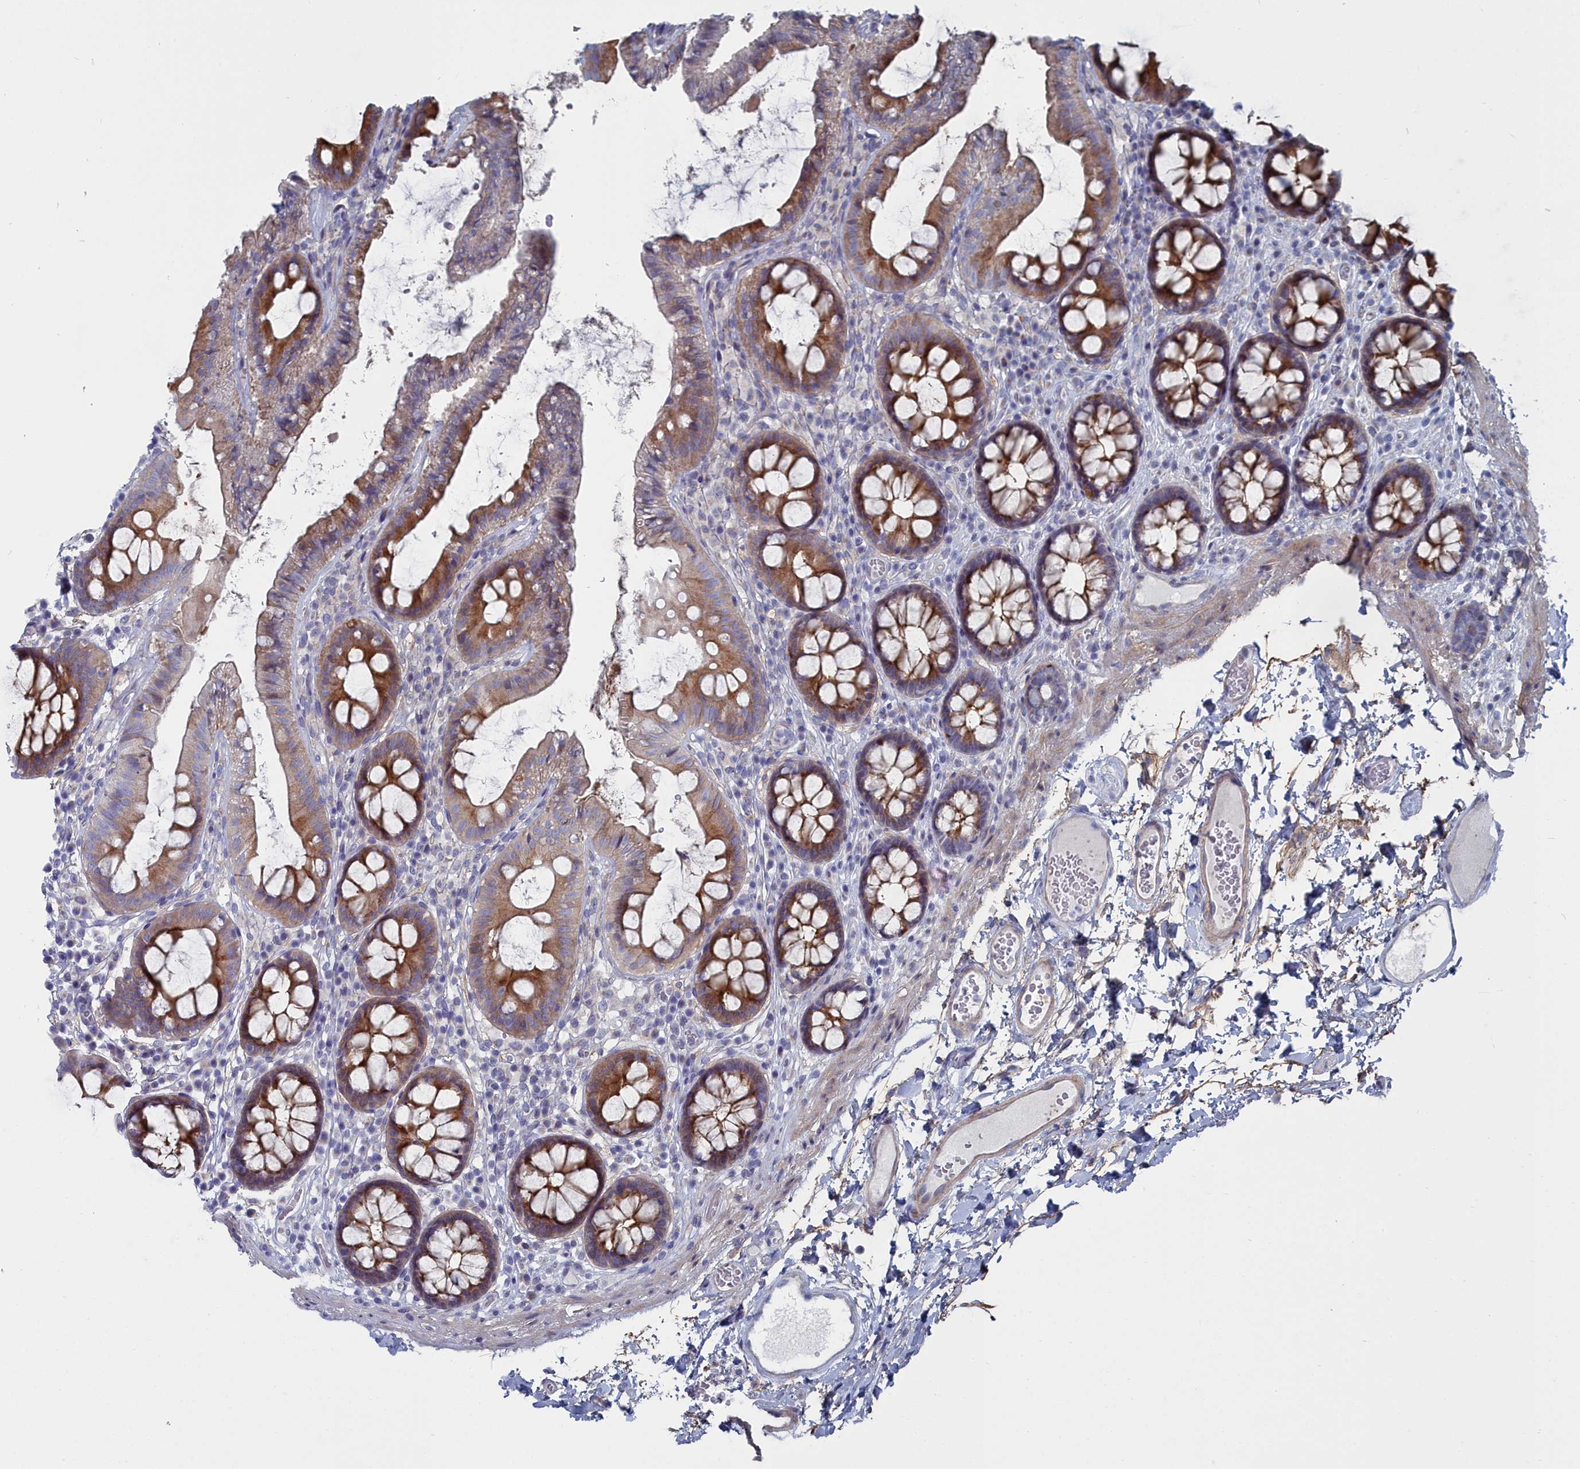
{"staining": {"intensity": "weak", "quantity": ">75%", "location": "cytoplasmic/membranous"}, "tissue": "colon", "cell_type": "Endothelial cells", "image_type": "normal", "snomed": [{"axis": "morphology", "description": "Normal tissue, NOS"}, {"axis": "topography", "description": "Colon"}], "caption": "Colon stained with DAB immunohistochemistry (IHC) shows low levels of weak cytoplasmic/membranous staining in about >75% of endothelial cells.", "gene": "SHISAL2A", "patient": {"sex": "male", "age": 84}}